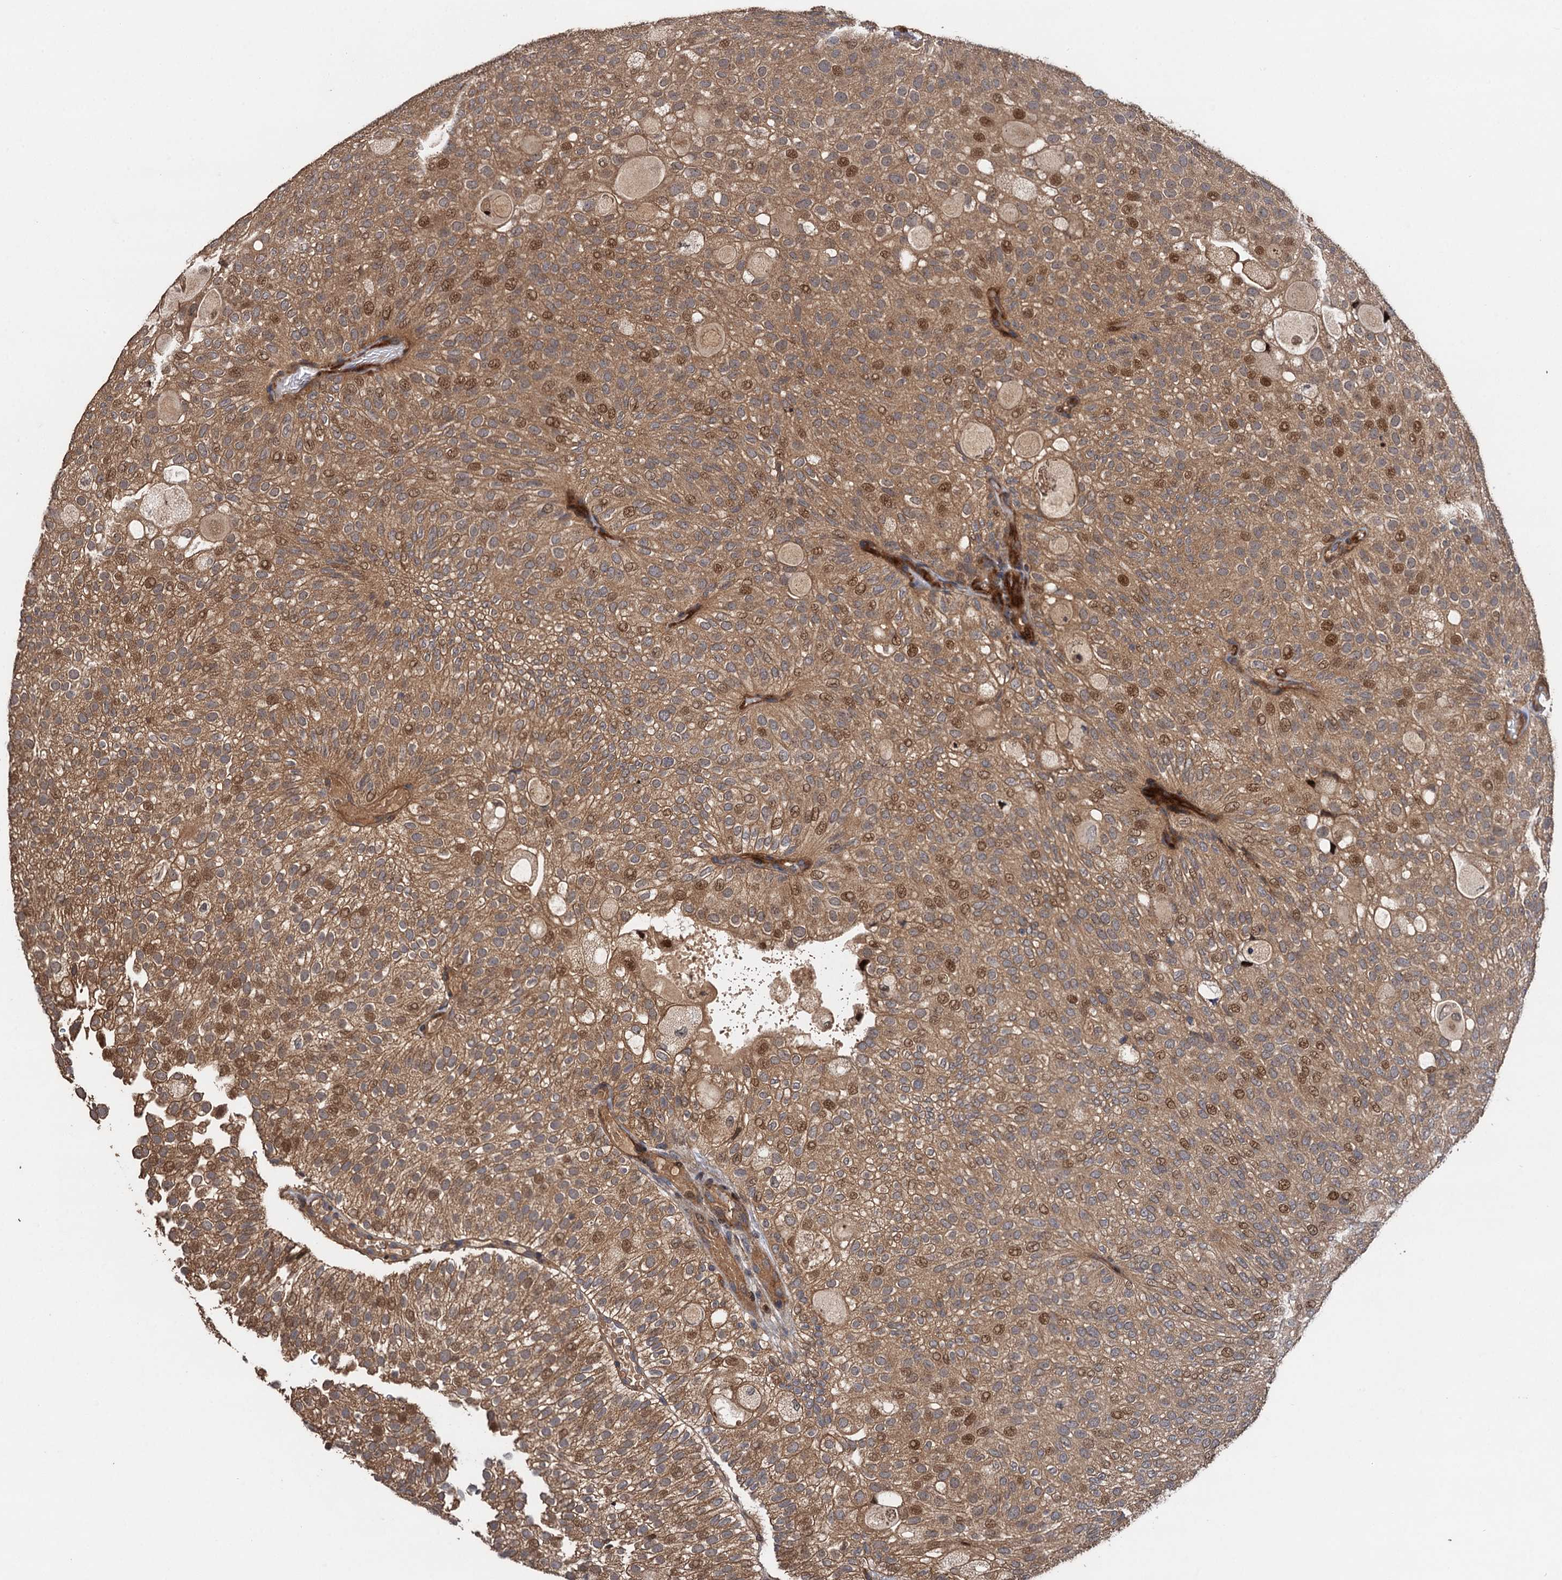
{"staining": {"intensity": "moderate", "quantity": ">75%", "location": "cytoplasmic/membranous,nuclear"}, "tissue": "urothelial cancer", "cell_type": "Tumor cells", "image_type": "cancer", "snomed": [{"axis": "morphology", "description": "Urothelial carcinoma, Low grade"}, {"axis": "topography", "description": "Urinary bladder"}], "caption": "High-power microscopy captured an immunohistochemistry histopathology image of urothelial cancer, revealing moderate cytoplasmic/membranous and nuclear positivity in about >75% of tumor cells.", "gene": "TMEM39B", "patient": {"sex": "male", "age": 78}}